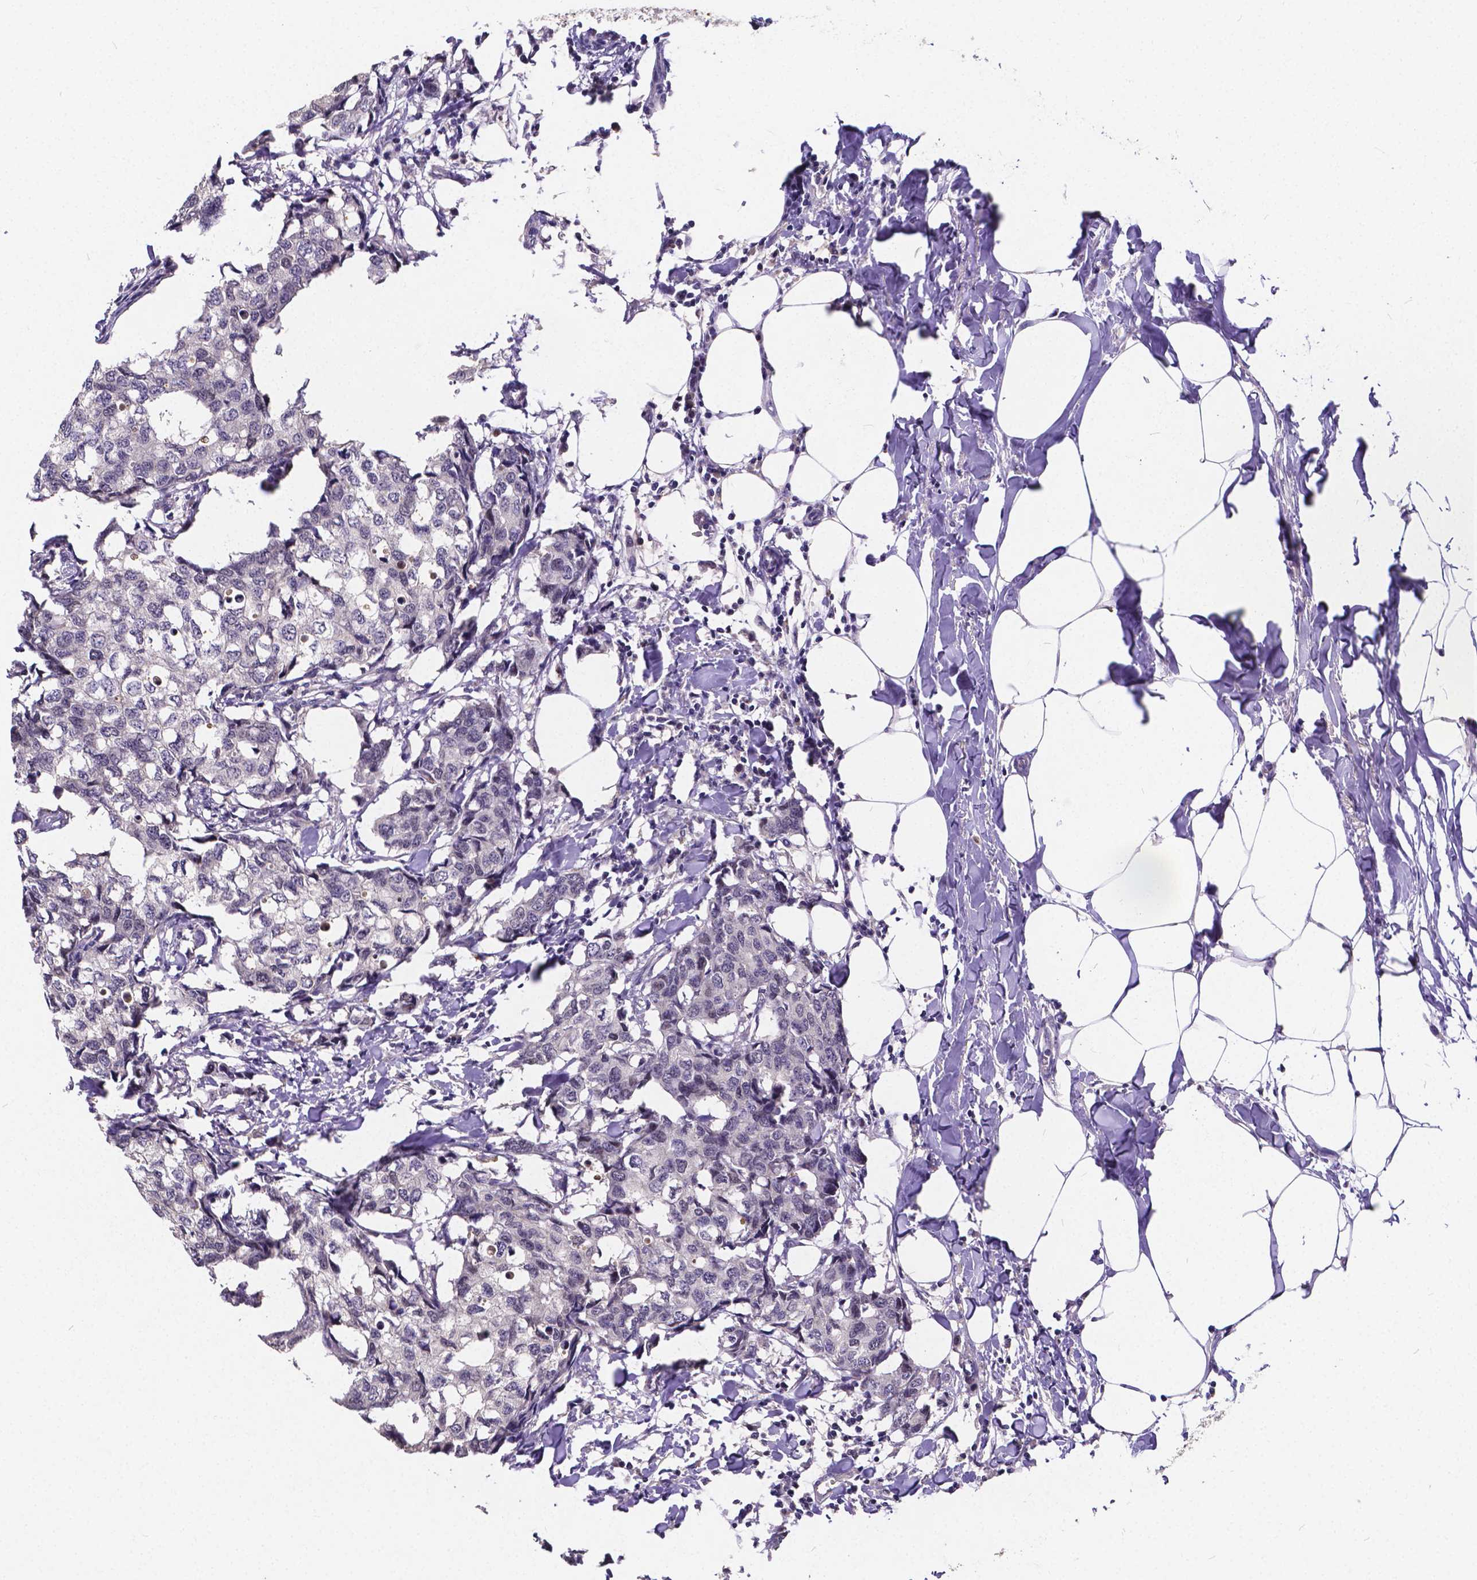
{"staining": {"intensity": "negative", "quantity": "none", "location": "none"}, "tissue": "breast cancer", "cell_type": "Tumor cells", "image_type": "cancer", "snomed": [{"axis": "morphology", "description": "Duct carcinoma"}, {"axis": "topography", "description": "Breast"}], "caption": "DAB (3,3'-diaminobenzidine) immunohistochemical staining of human breast cancer displays no significant staining in tumor cells. Brightfield microscopy of immunohistochemistry stained with DAB (brown) and hematoxylin (blue), captured at high magnification.", "gene": "CTNNA2", "patient": {"sex": "female", "age": 27}}